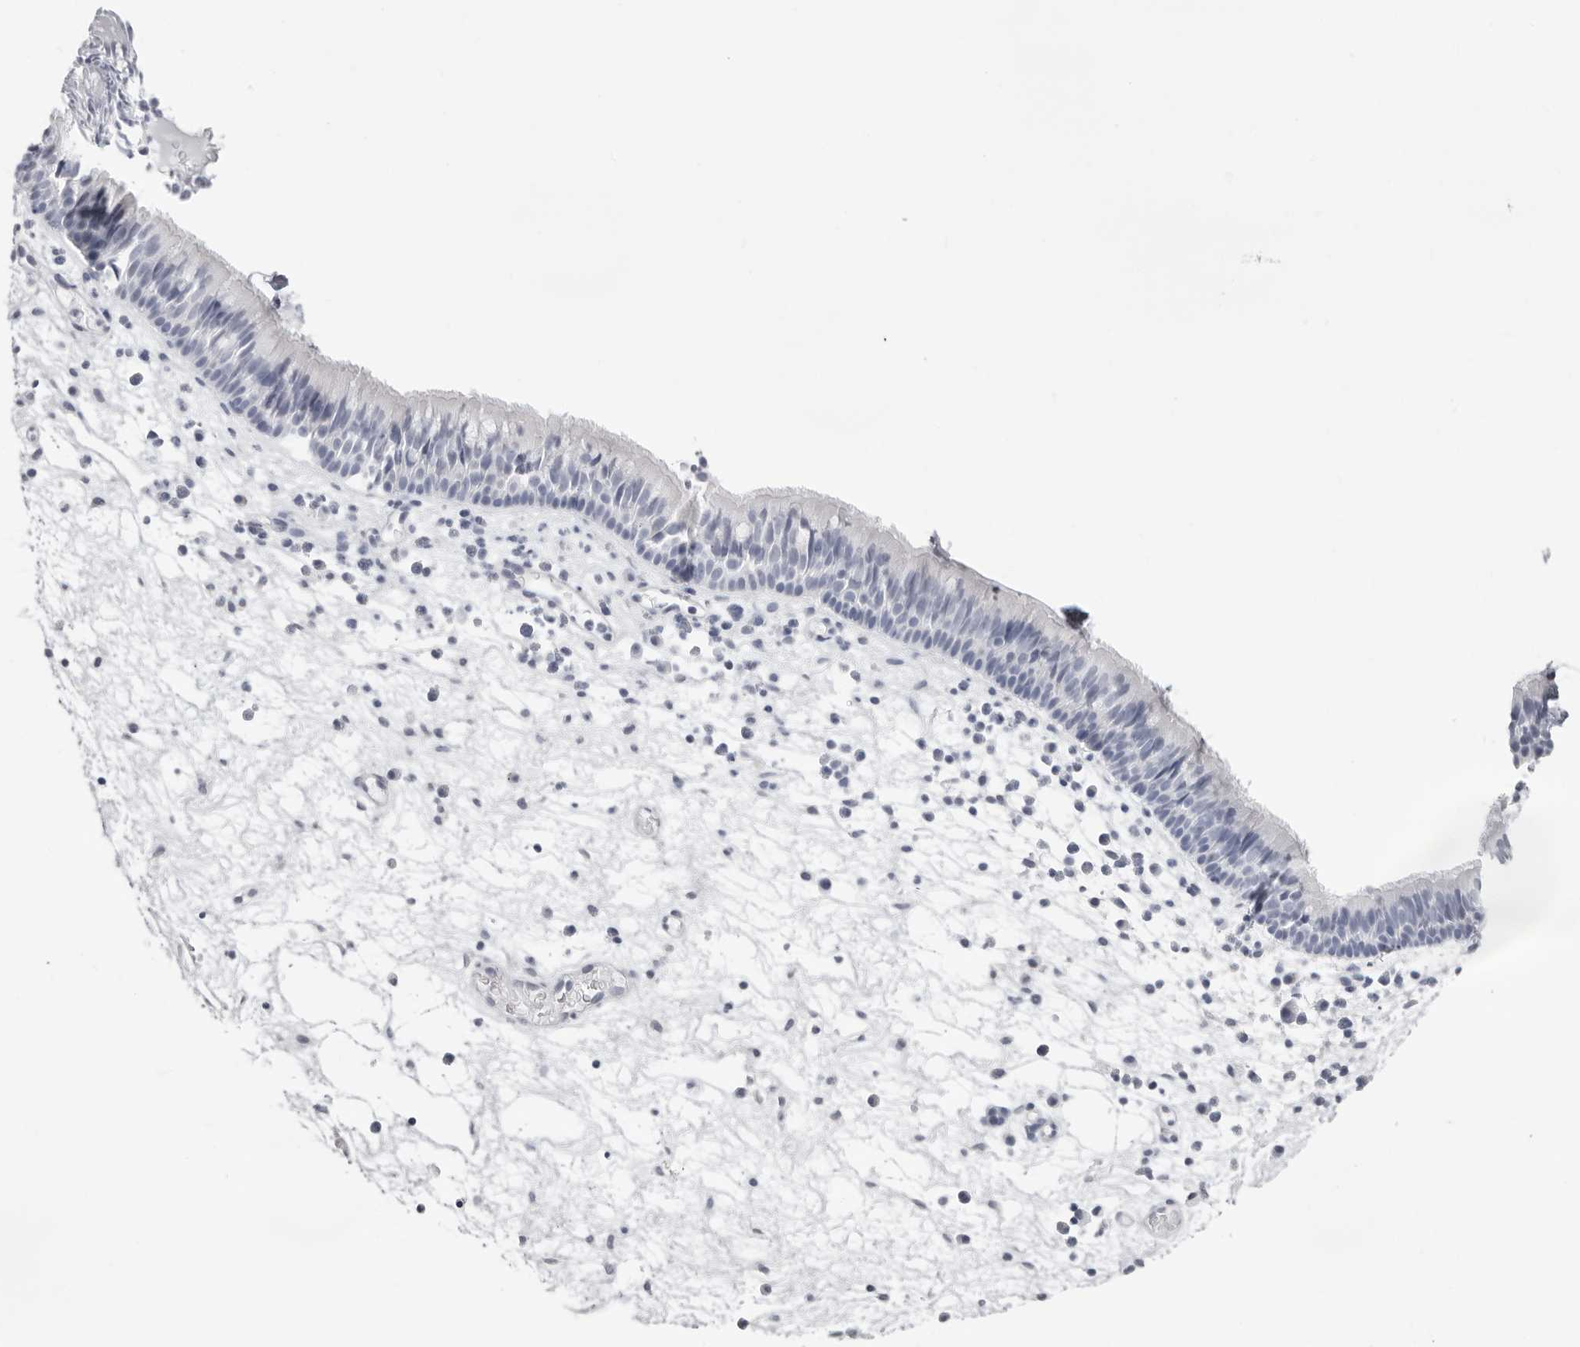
{"staining": {"intensity": "negative", "quantity": "none", "location": "none"}, "tissue": "nasopharynx", "cell_type": "Respiratory epithelial cells", "image_type": "normal", "snomed": [{"axis": "morphology", "description": "Normal tissue, NOS"}, {"axis": "morphology", "description": "Inflammation, NOS"}, {"axis": "morphology", "description": "Malignant melanoma, Metastatic site"}, {"axis": "topography", "description": "Nasopharynx"}], "caption": "This is an IHC image of unremarkable nasopharynx. There is no positivity in respiratory epithelial cells.", "gene": "INSL3", "patient": {"sex": "male", "age": 70}}